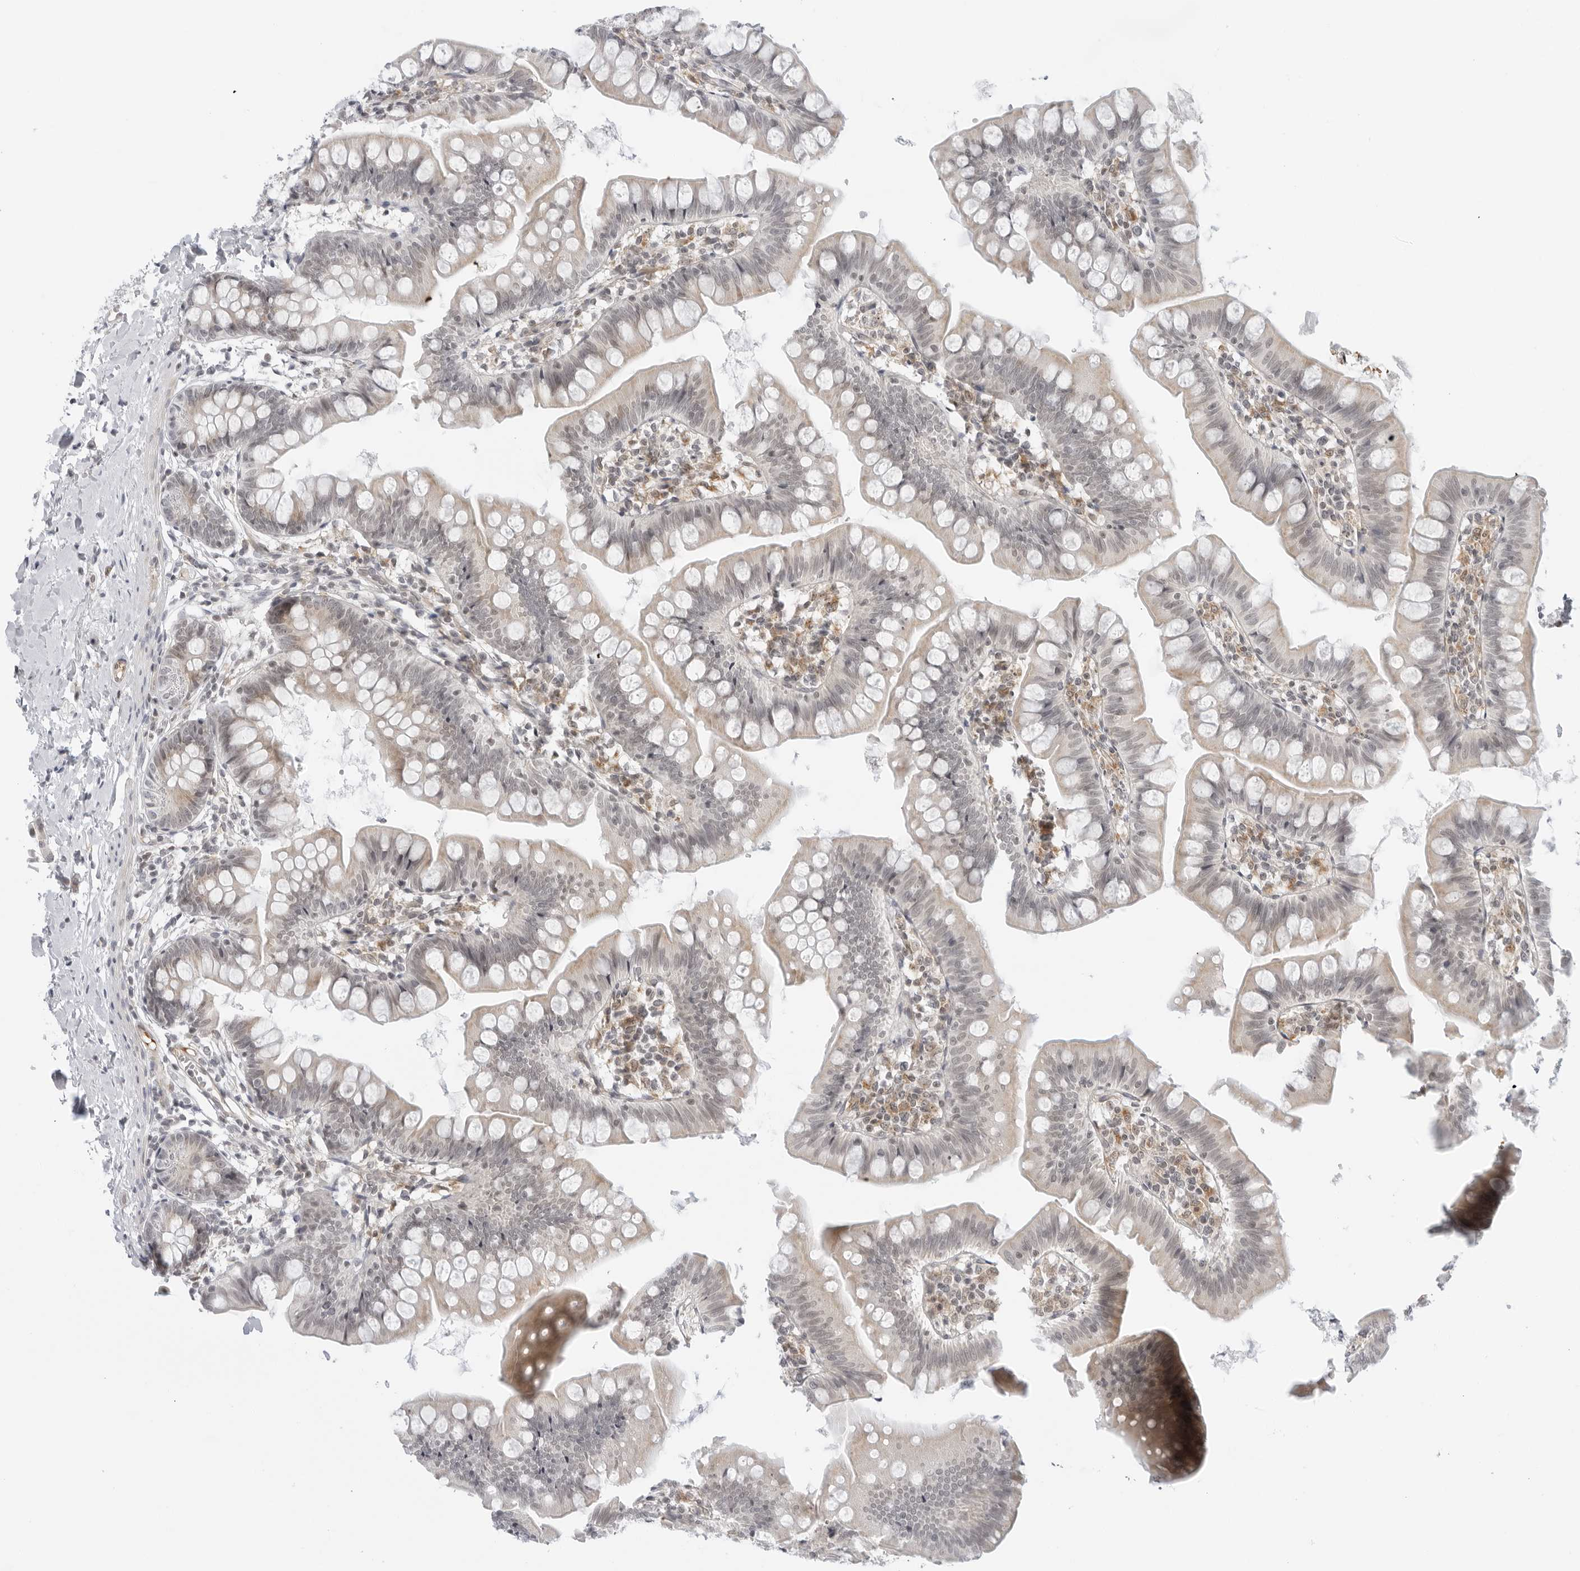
{"staining": {"intensity": "weak", "quantity": "25%-75%", "location": "cytoplasmic/membranous,nuclear"}, "tissue": "small intestine", "cell_type": "Glandular cells", "image_type": "normal", "snomed": [{"axis": "morphology", "description": "Normal tissue, NOS"}, {"axis": "topography", "description": "Small intestine"}], "caption": "An IHC photomicrograph of unremarkable tissue is shown. Protein staining in brown shows weak cytoplasmic/membranous,nuclear positivity in small intestine within glandular cells. Immunohistochemistry (ihc) stains the protein of interest in brown and the nuclei are stained blue.", "gene": "SUGCT", "patient": {"sex": "male", "age": 7}}